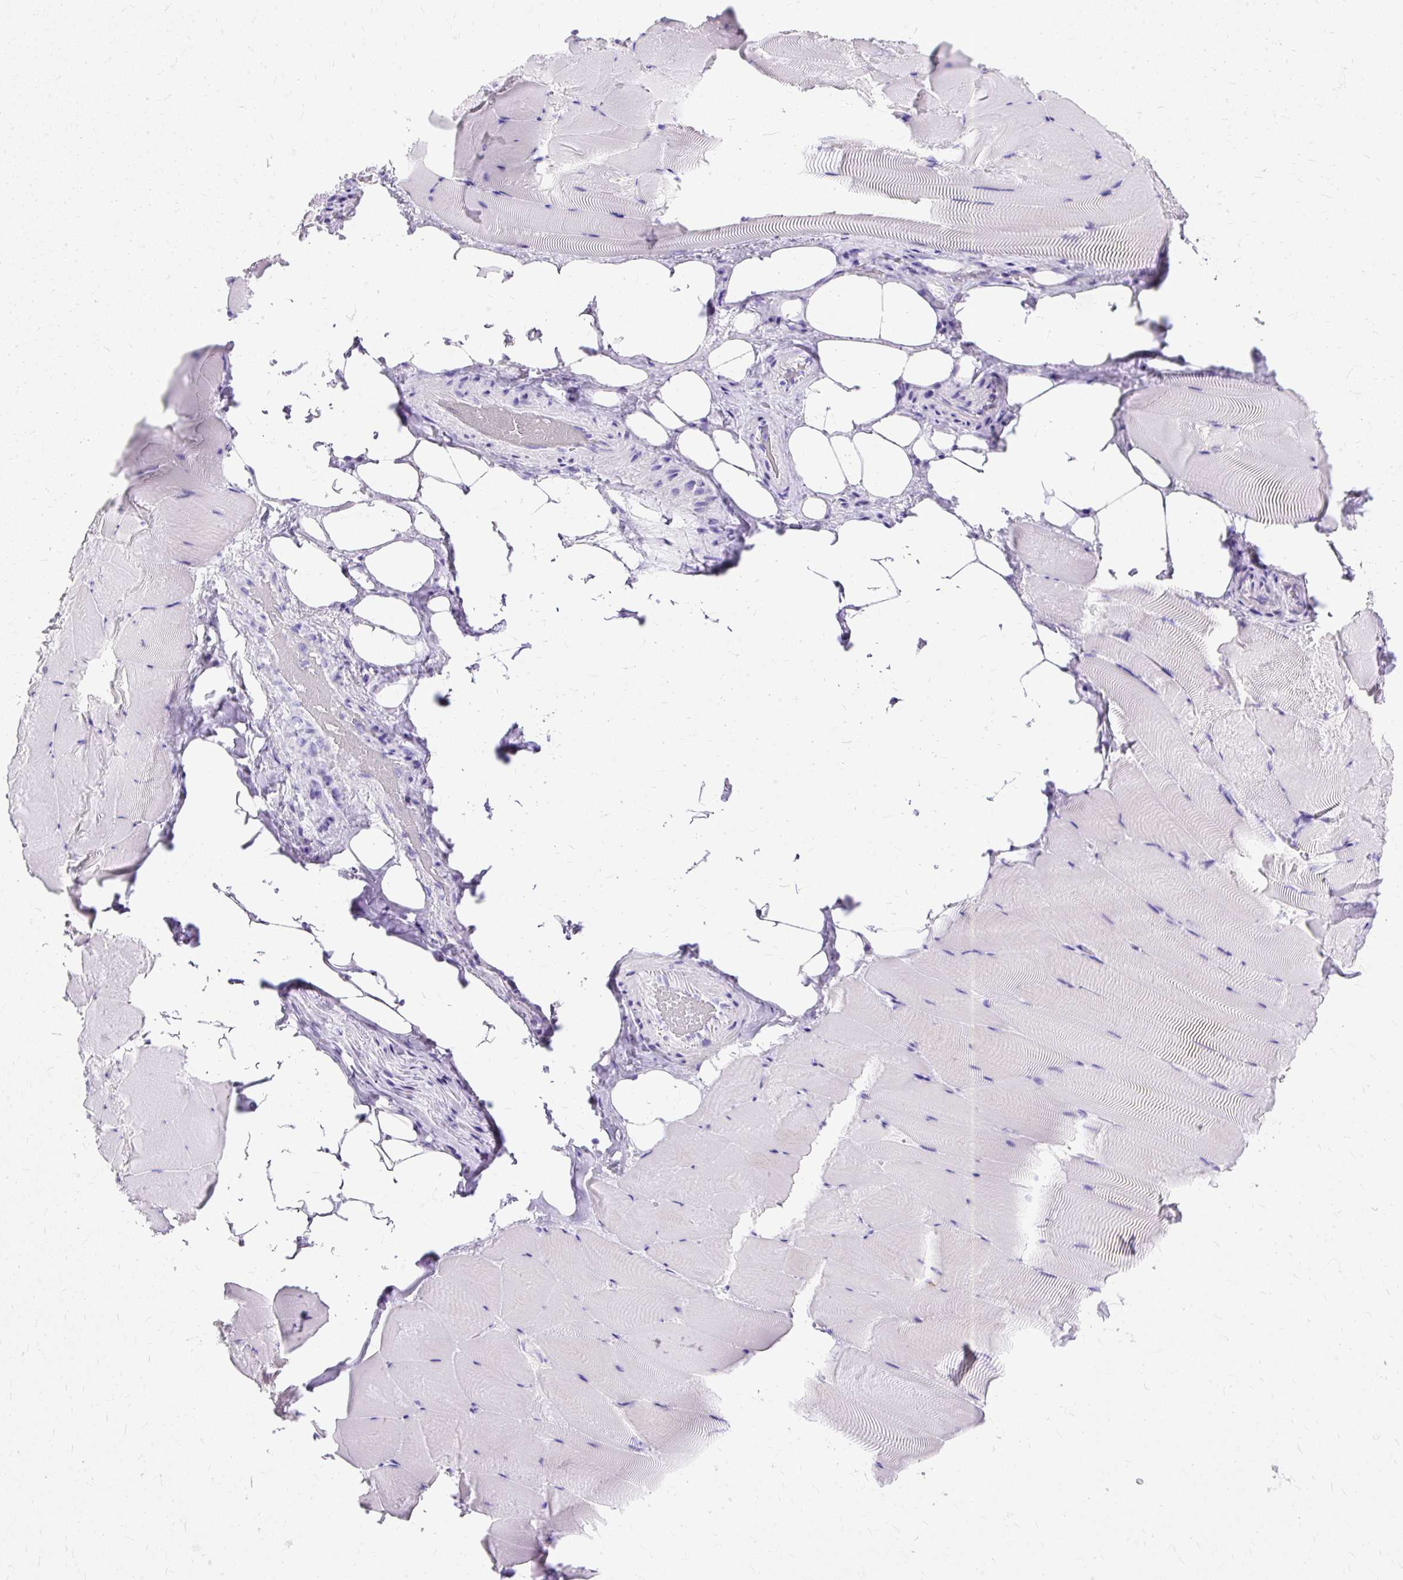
{"staining": {"intensity": "negative", "quantity": "none", "location": "none"}, "tissue": "skeletal muscle", "cell_type": "Myocytes", "image_type": "normal", "snomed": [{"axis": "morphology", "description": "Normal tissue, NOS"}, {"axis": "topography", "description": "Skeletal muscle"}], "caption": "IHC of unremarkable skeletal muscle demonstrates no positivity in myocytes.", "gene": "SLC8A2", "patient": {"sex": "female", "age": 64}}